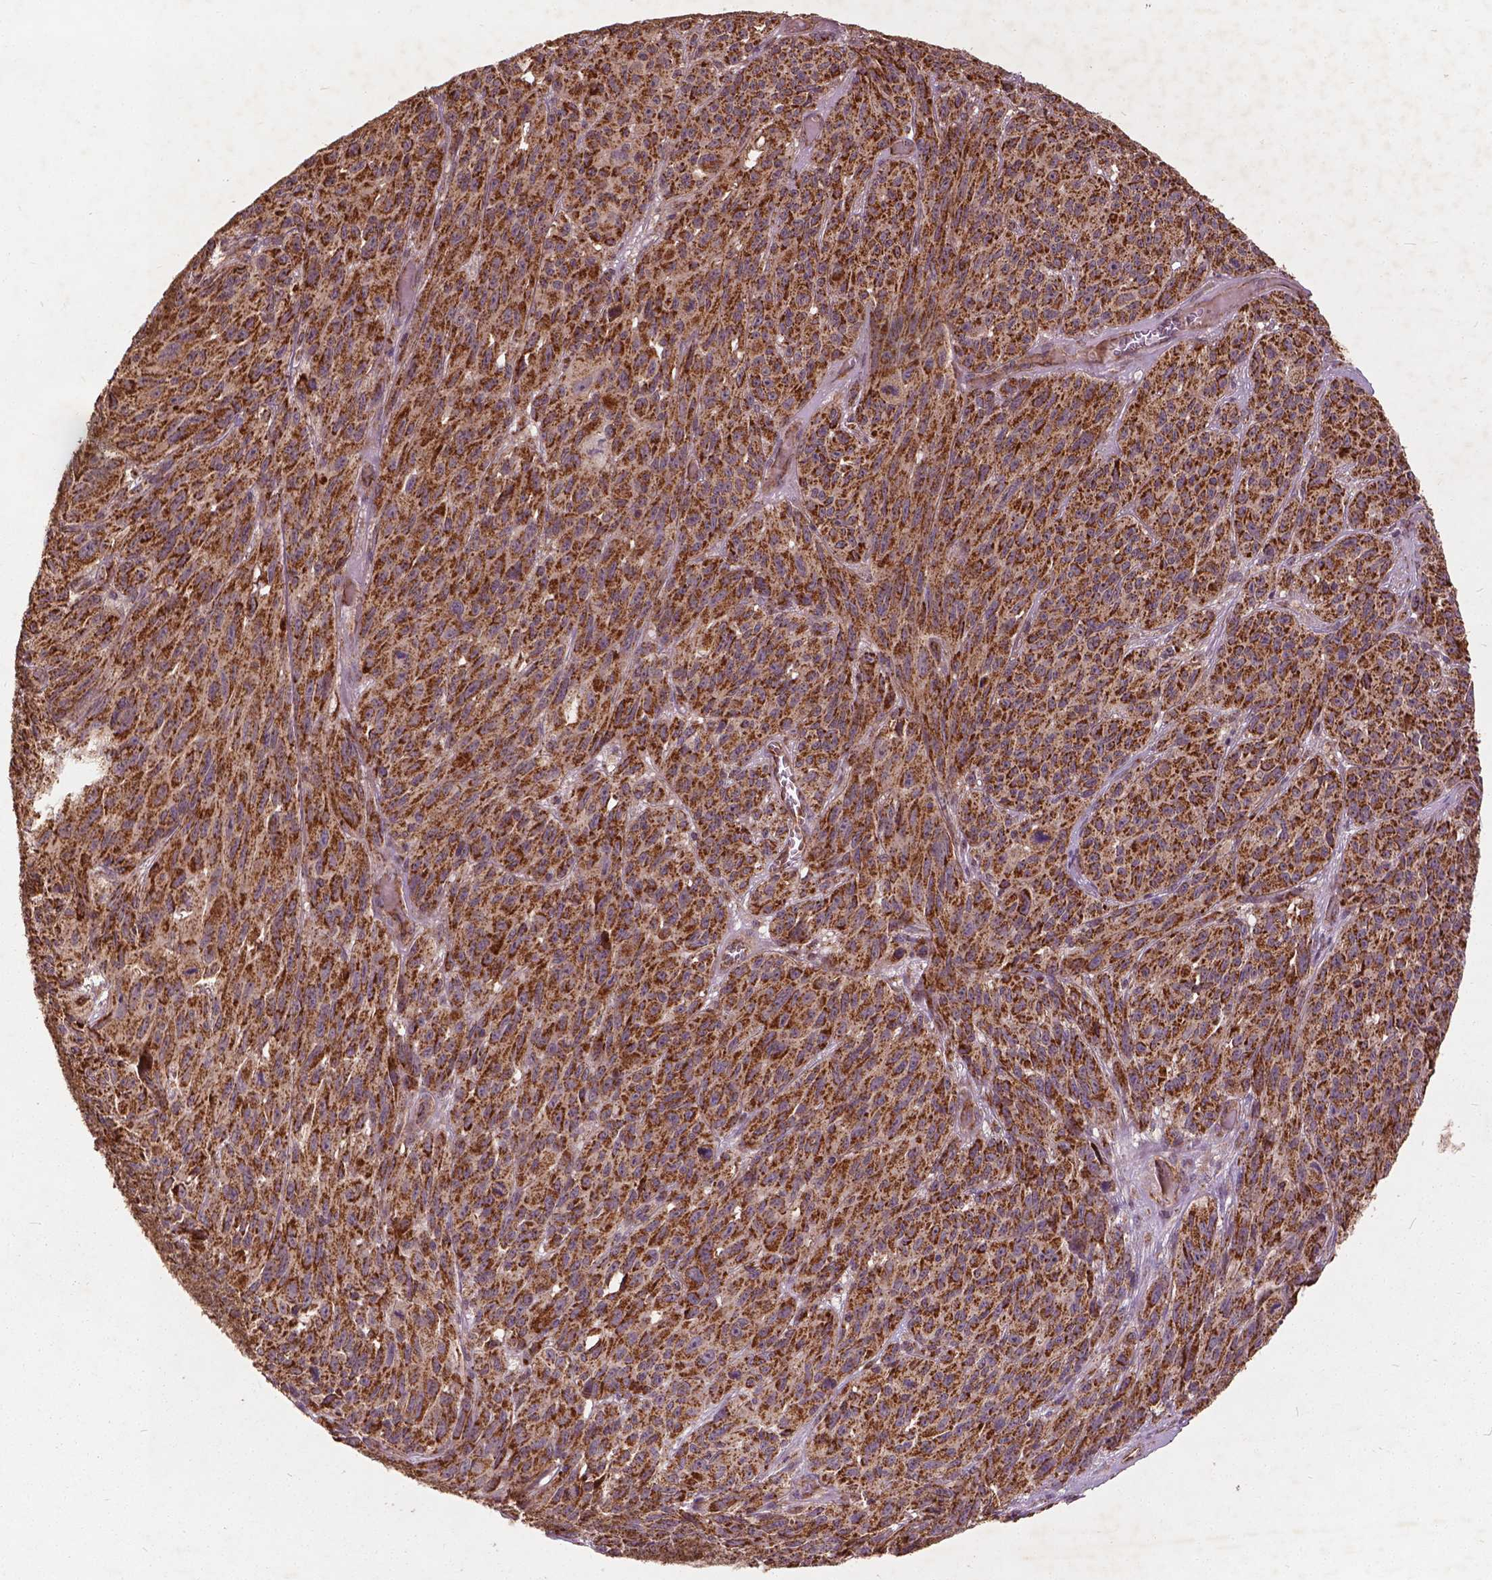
{"staining": {"intensity": "strong", "quantity": ">75%", "location": "cytoplasmic/membranous"}, "tissue": "melanoma", "cell_type": "Tumor cells", "image_type": "cancer", "snomed": [{"axis": "morphology", "description": "Malignant melanoma, NOS"}, {"axis": "topography", "description": "Vulva, labia, clitoris and Bartholin´s gland, NO"}], "caption": "This histopathology image displays immunohistochemistry staining of melanoma, with high strong cytoplasmic/membranous staining in approximately >75% of tumor cells.", "gene": "UBXN2A", "patient": {"sex": "female", "age": 75}}